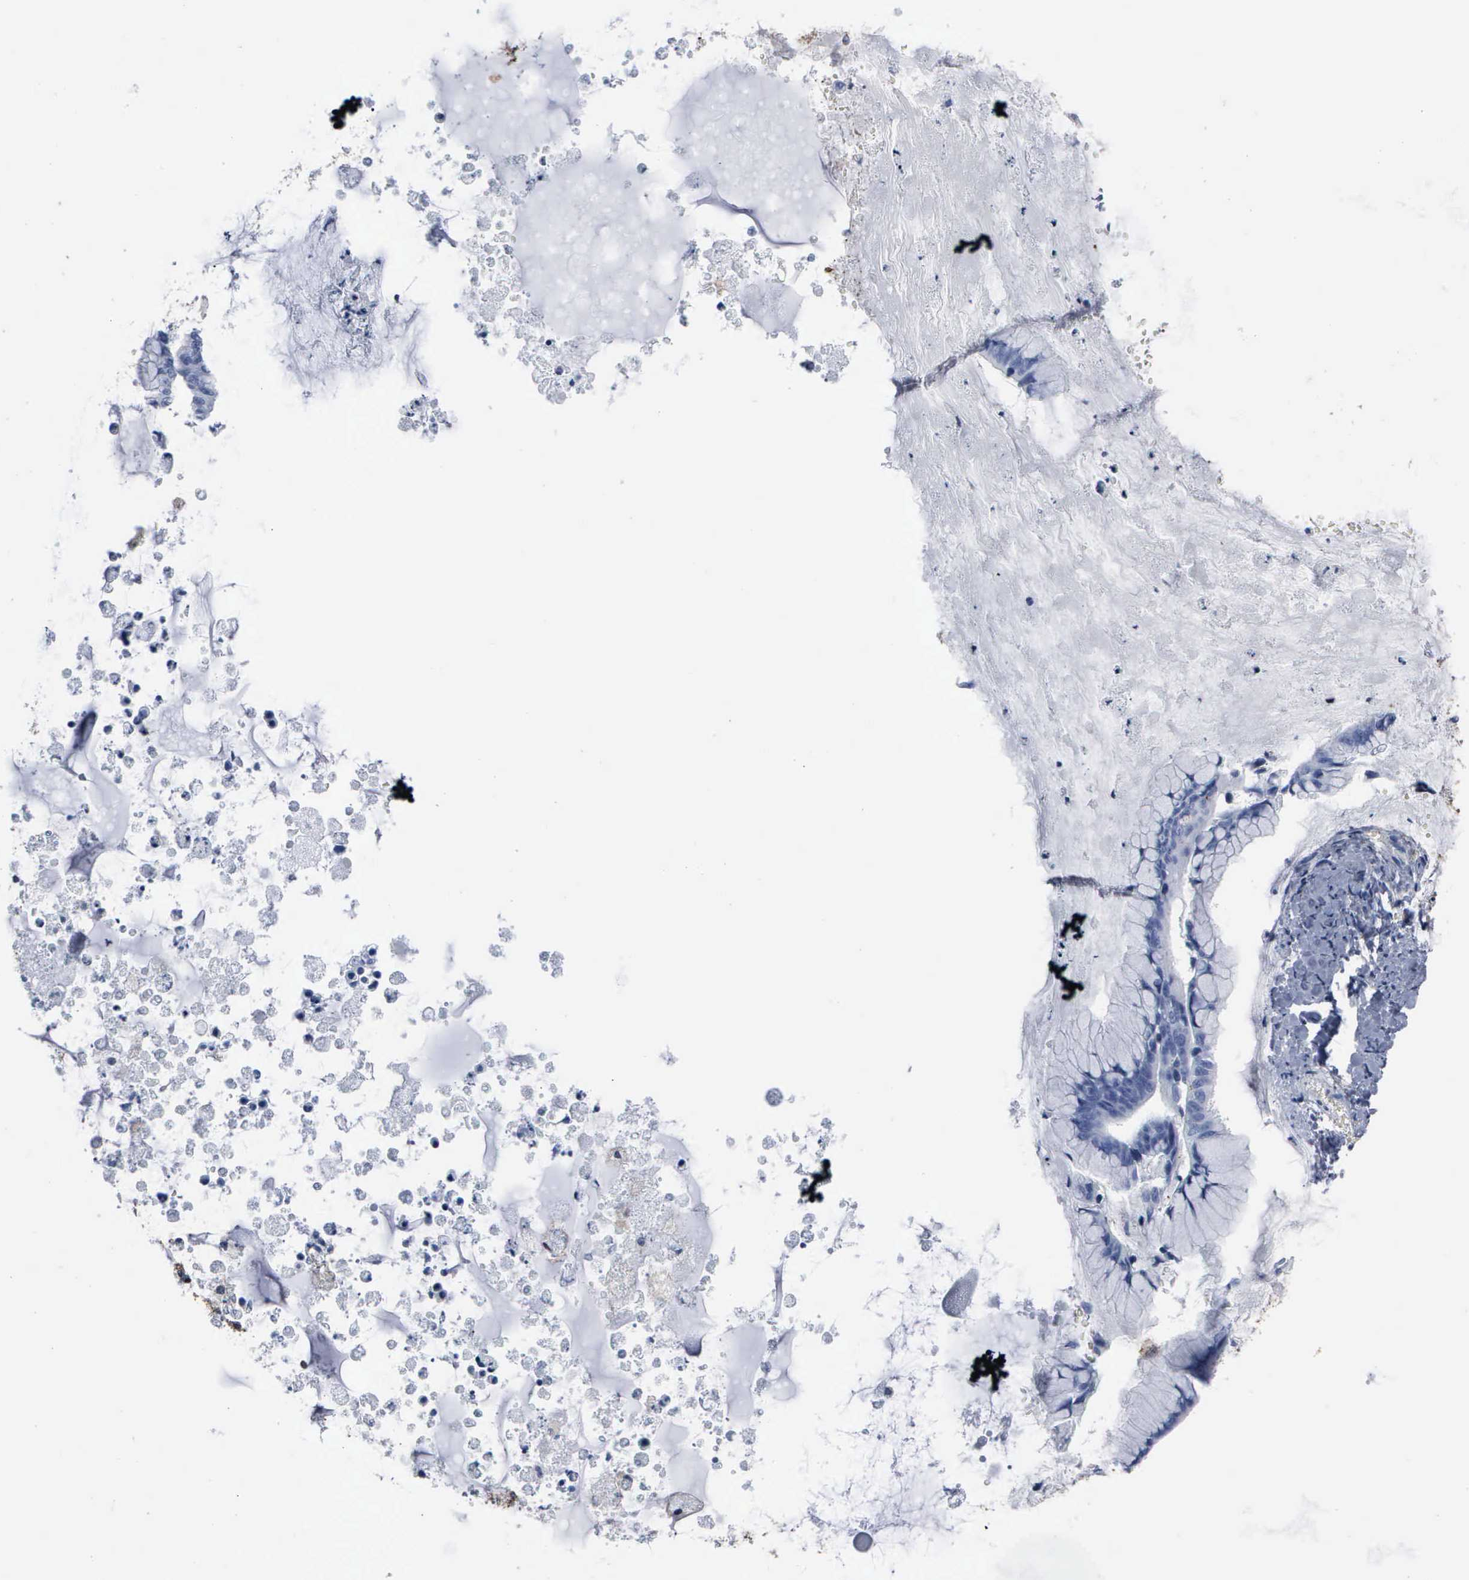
{"staining": {"intensity": "negative", "quantity": "none", "location": "none"}, "tissue": "ovarian cancer", "cell_type": "Tumor cells", "image_type": "cancer", "snomed": [{"axis": "morphology", "description": "Cystadenocarcinoma, mucinous, NOS"}, {"axis": "topography", "description": "Ovary"}], "caption": "DAB immunohistochemical staining of human mucinous cystadenocarcinoma (ovarian) shows no significant staining in tumor cells. (DAB (3,3'-diaminobenzidine) immunohistochemistry visualized using brightfield microscopy, high magnification).", "gene": "FSCN1", "patient": {"sex": "female", "age": 36}}